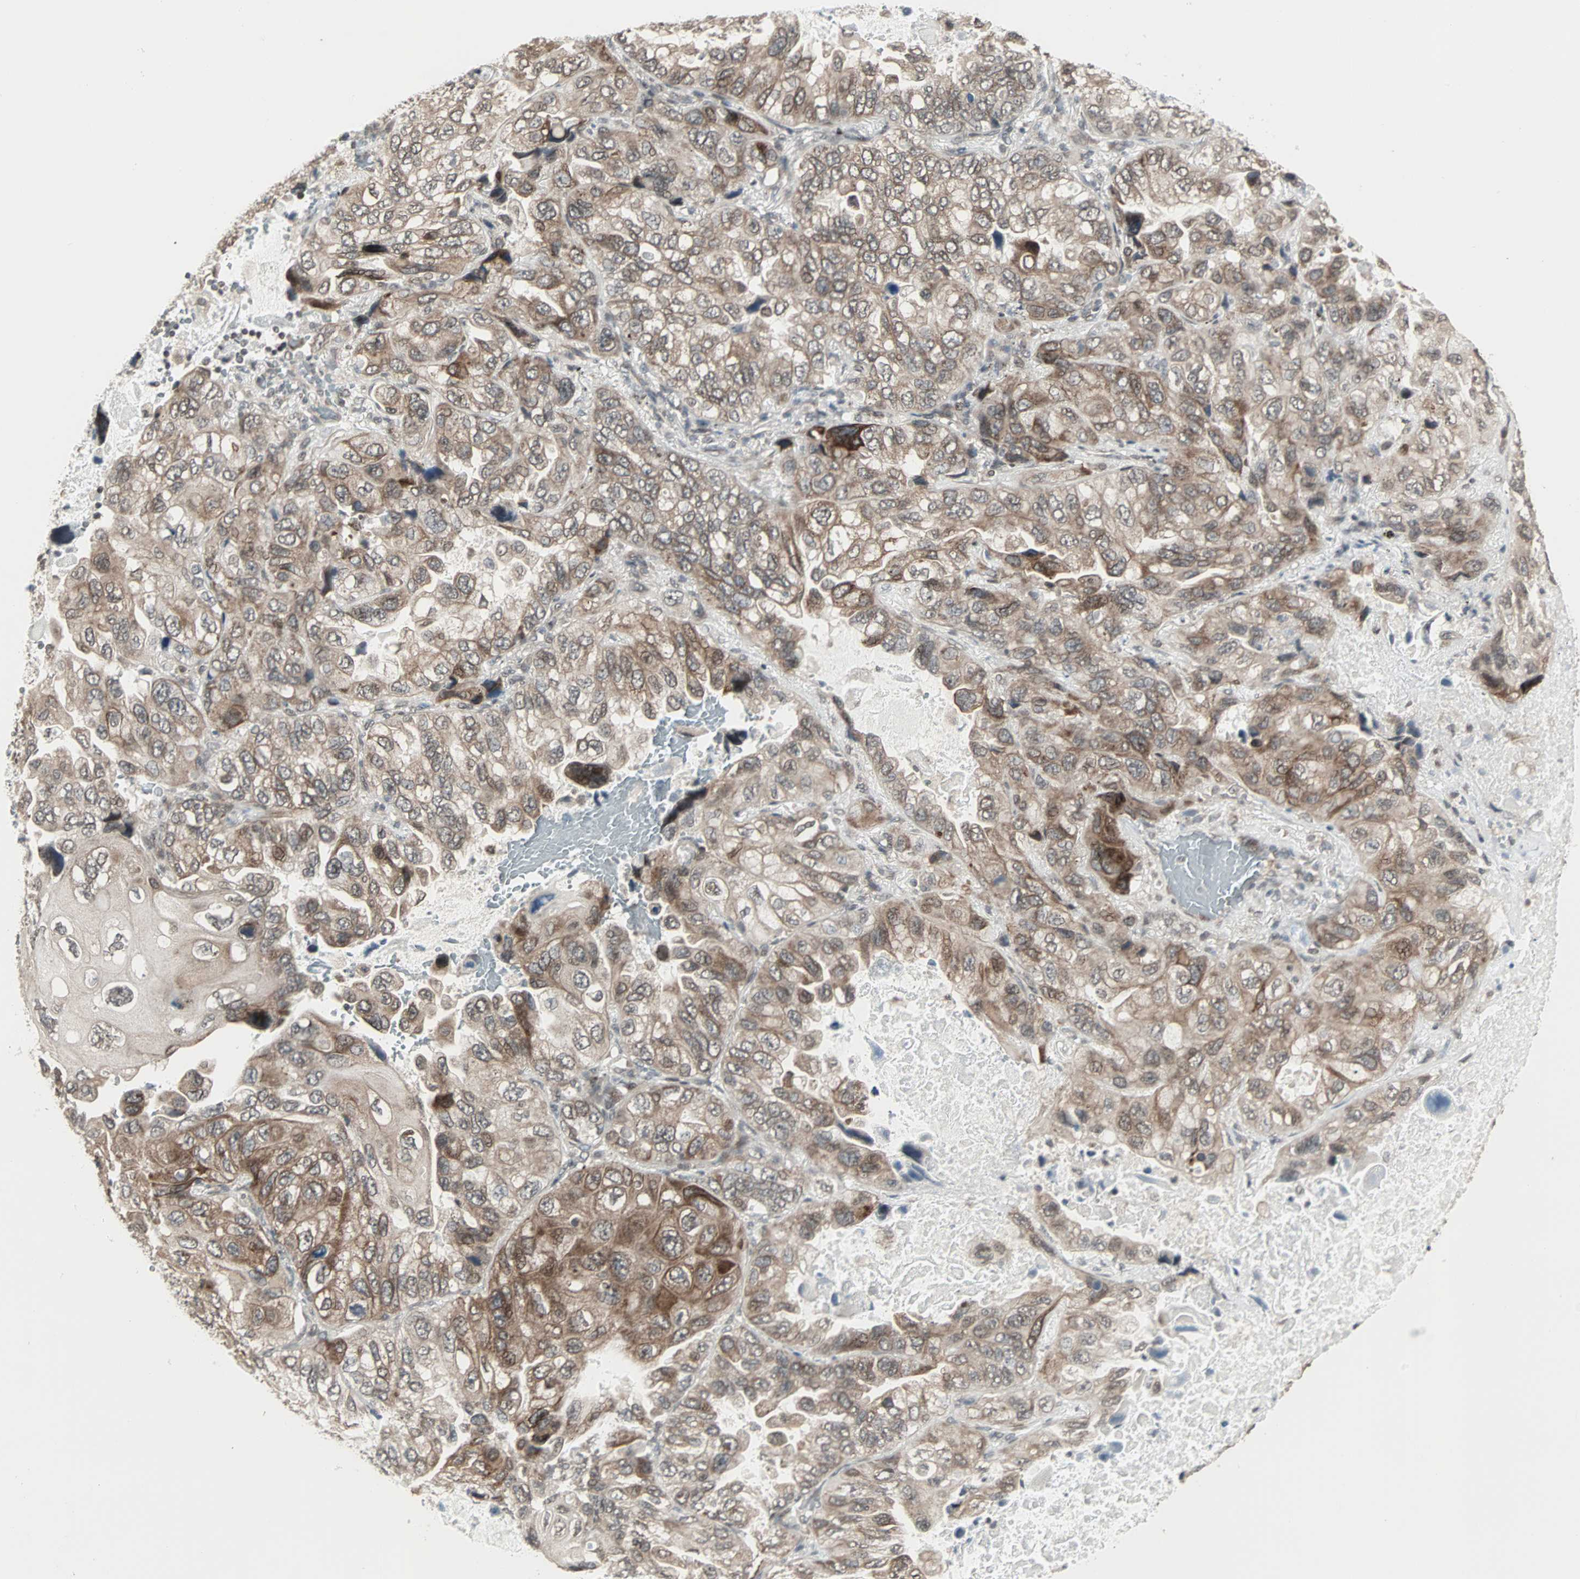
{"staining": {"intensity": "moderate", "quantity": ">75%", "location": "cytoplasmic/membranous"}, "tissue": "lung cancer", "cell_type": "Tumor cells", "image_type": "cancer", "snomed": [{"axis": "morphology", "description": "Squamous cell carcinoma, NOS"}, {"axis": "topography", "description": "Lung"}], "caption": "Moderate cytoplasmic/membranous expression for a protein is seen in approximately >75% of tumor cells of squamous cell carcinoma (lung) using immunohistochemistry.", "gene": "CBLC", "patient": {"sex": "female", "age": 73}}